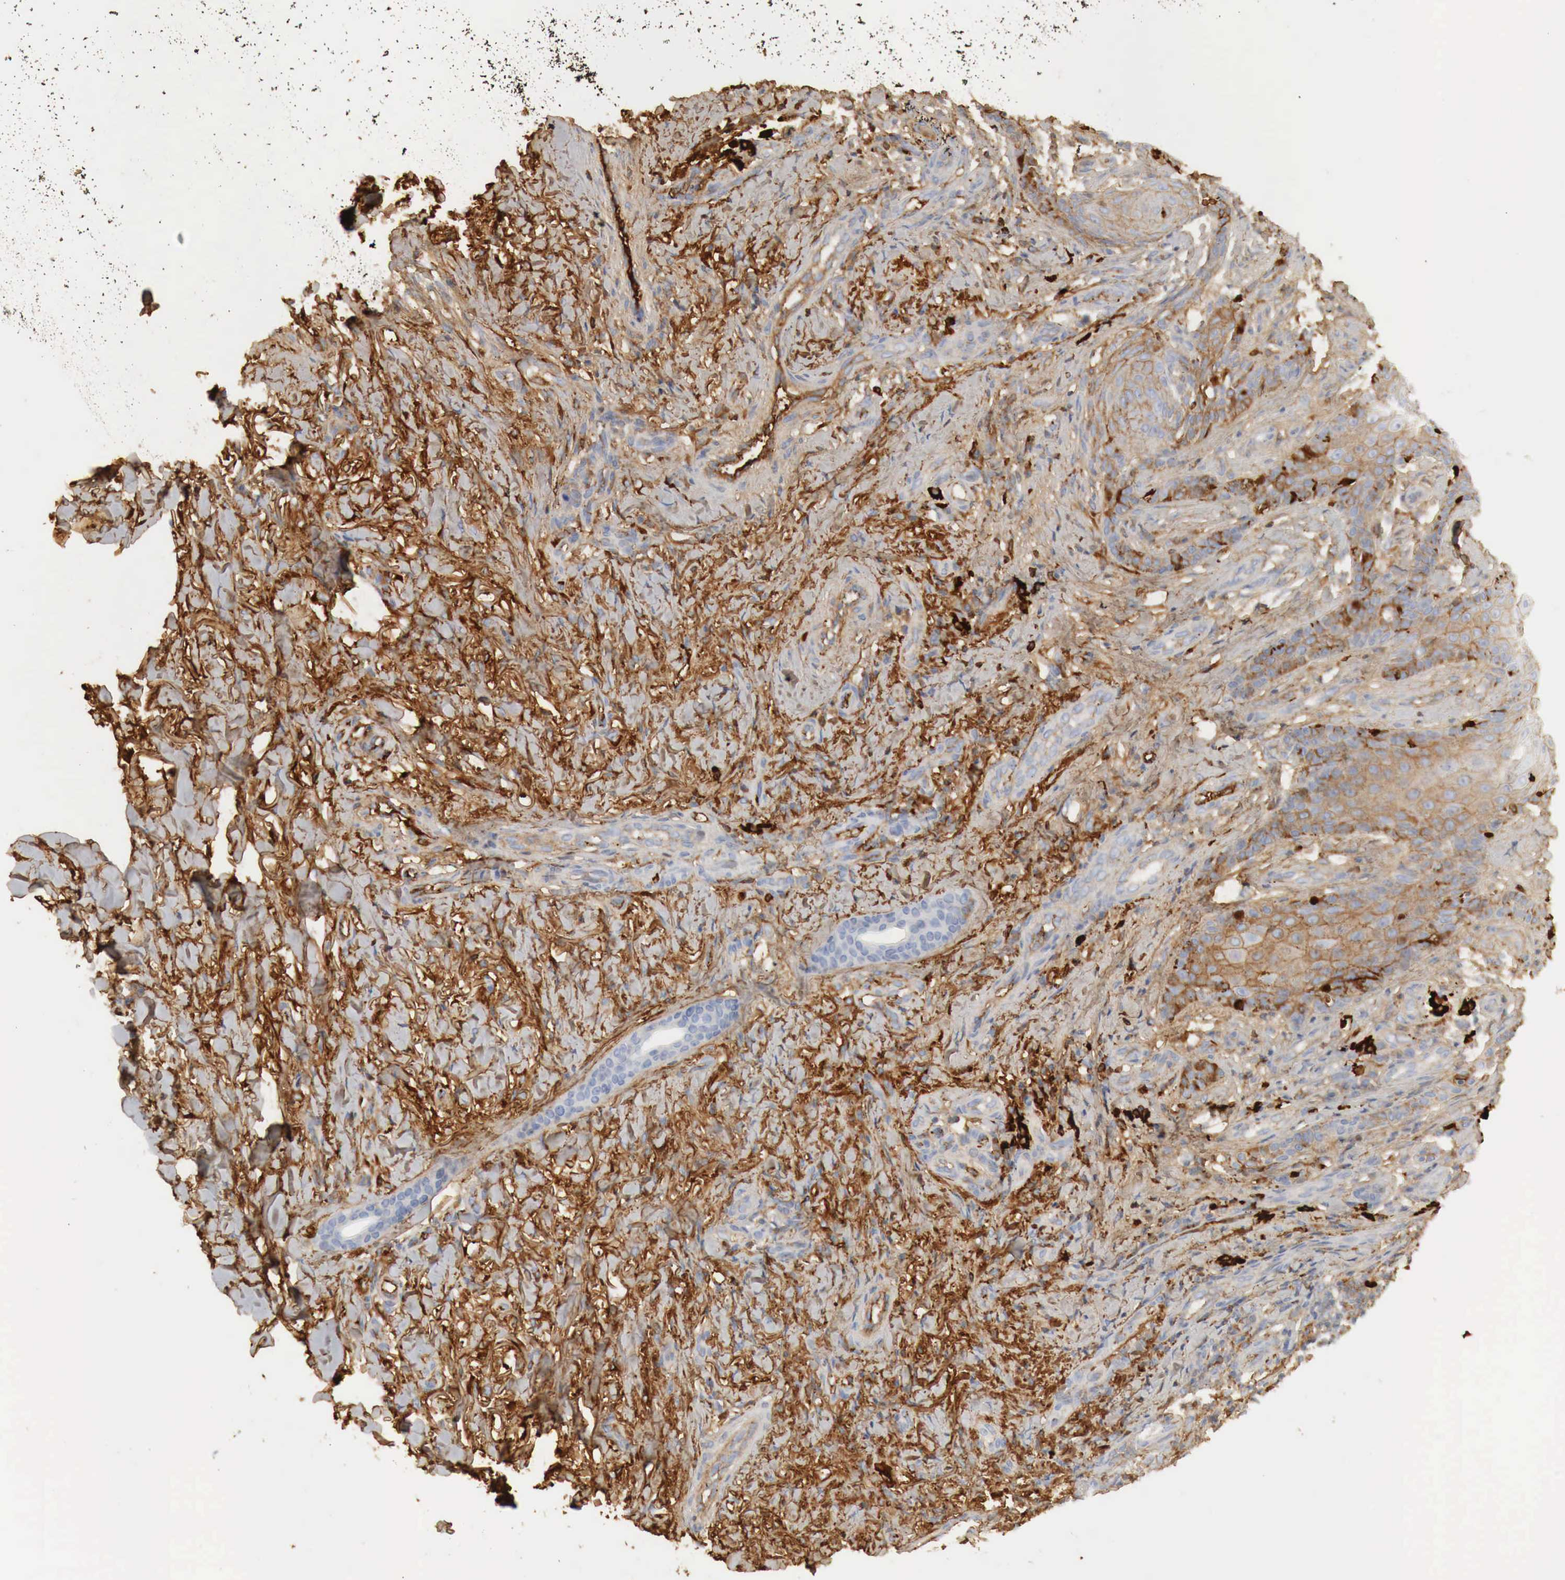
{"staining": {"intensity": "moderate", "quantity": "25%-75%", "location": "cytoplasmic/membranous"}, "tissue": "skin cancer", "cell_type": "Tumor cells", "image_type": "cancer", "snomed": [{"axis": "morphology", "description": "Normal tissue, NOS"}, {"axis": "morphology", "description": "Basal cell carcinoma"}, {"axis": "topography", "description": "Skin"}], "caption": "This is an image of immunohistochemistry staining of skin basal cell carcinoma, which shows moderate expression in the cytoplasmic/membranous of tumor cells.", "gene": "IGLC3", "patient": {"sex": "male", "age": 81}}